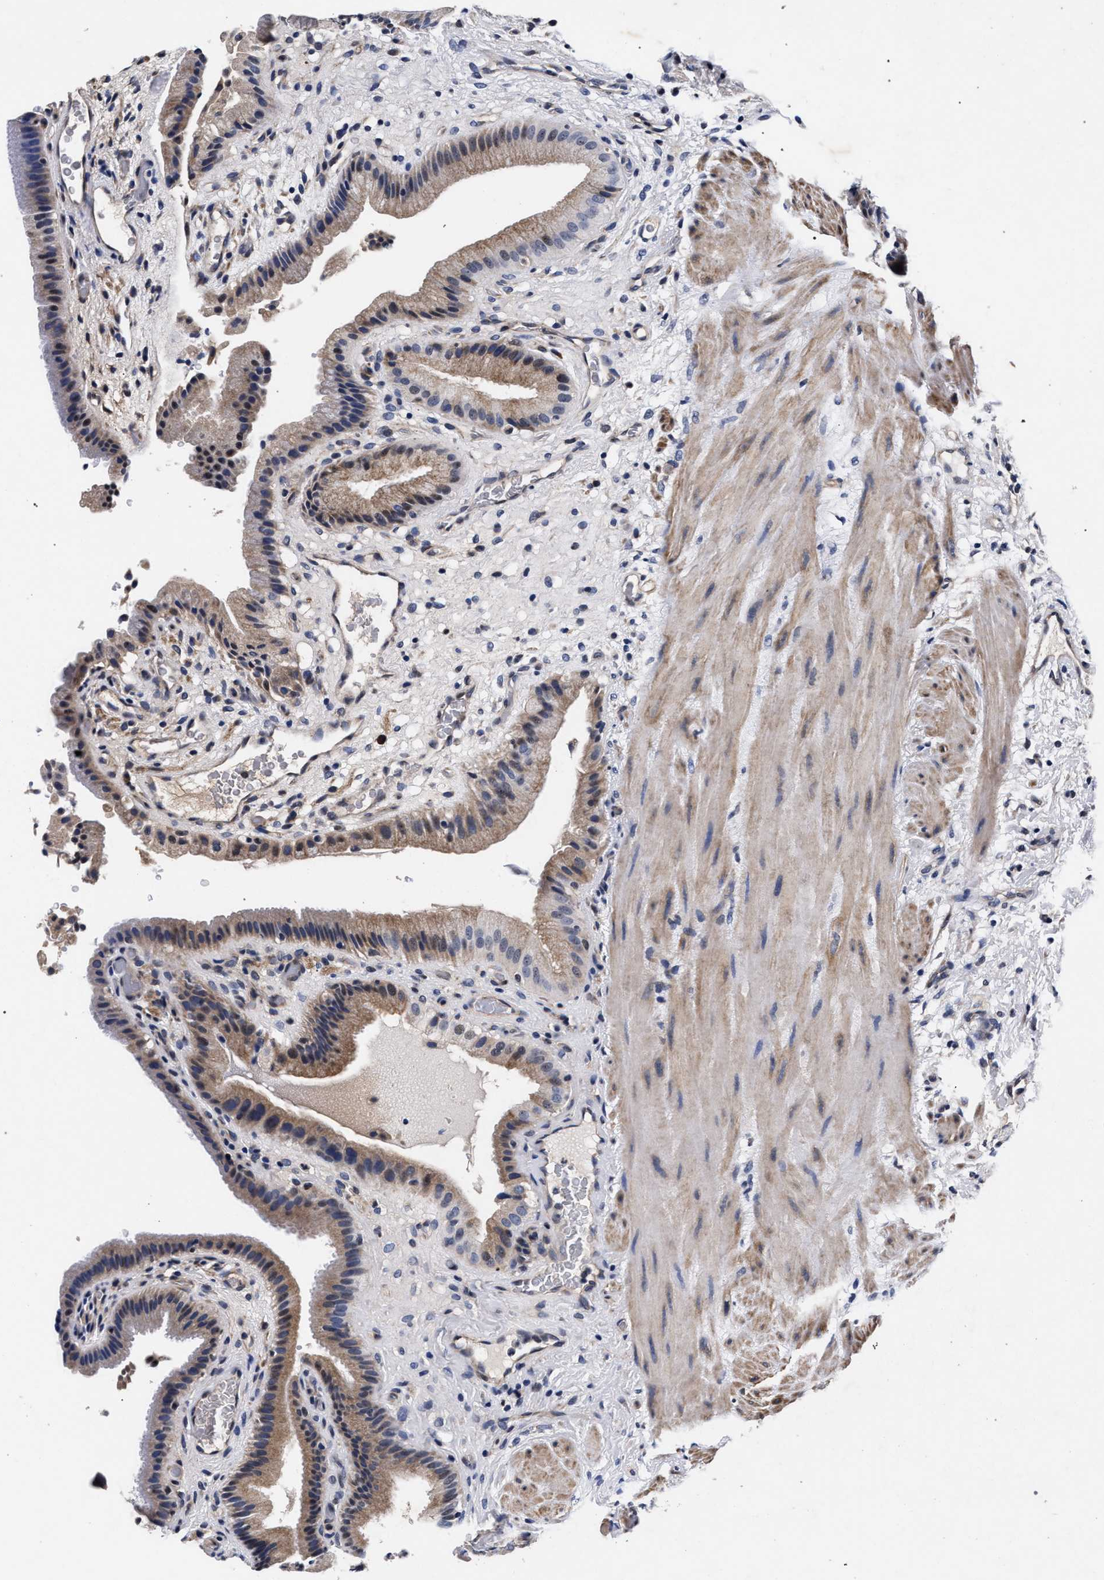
{"staining": {"intensity": "moderate", "quantity": "25%-75%", "location": "cytoplasmic/membranous,nuclear"}, "tissue": "gallbladder", "cell_type": "Glandular cells", "image_type": "normal", "snomed": [{"axis": "morphology", "description": "Normal tissue, NOS"}, {"axis": "topography", "description": "Gallbladder"}], "caption": "Protein staining exhibits moderate cytoplasmic/membranous,nuclear staining in about 25%-75% of glandular cells in normal gallbladder. (IHC, brightfield microscopy, high magnification).", "gene": "CFAP95", "patient": {"sex": "male", "age": 49}}